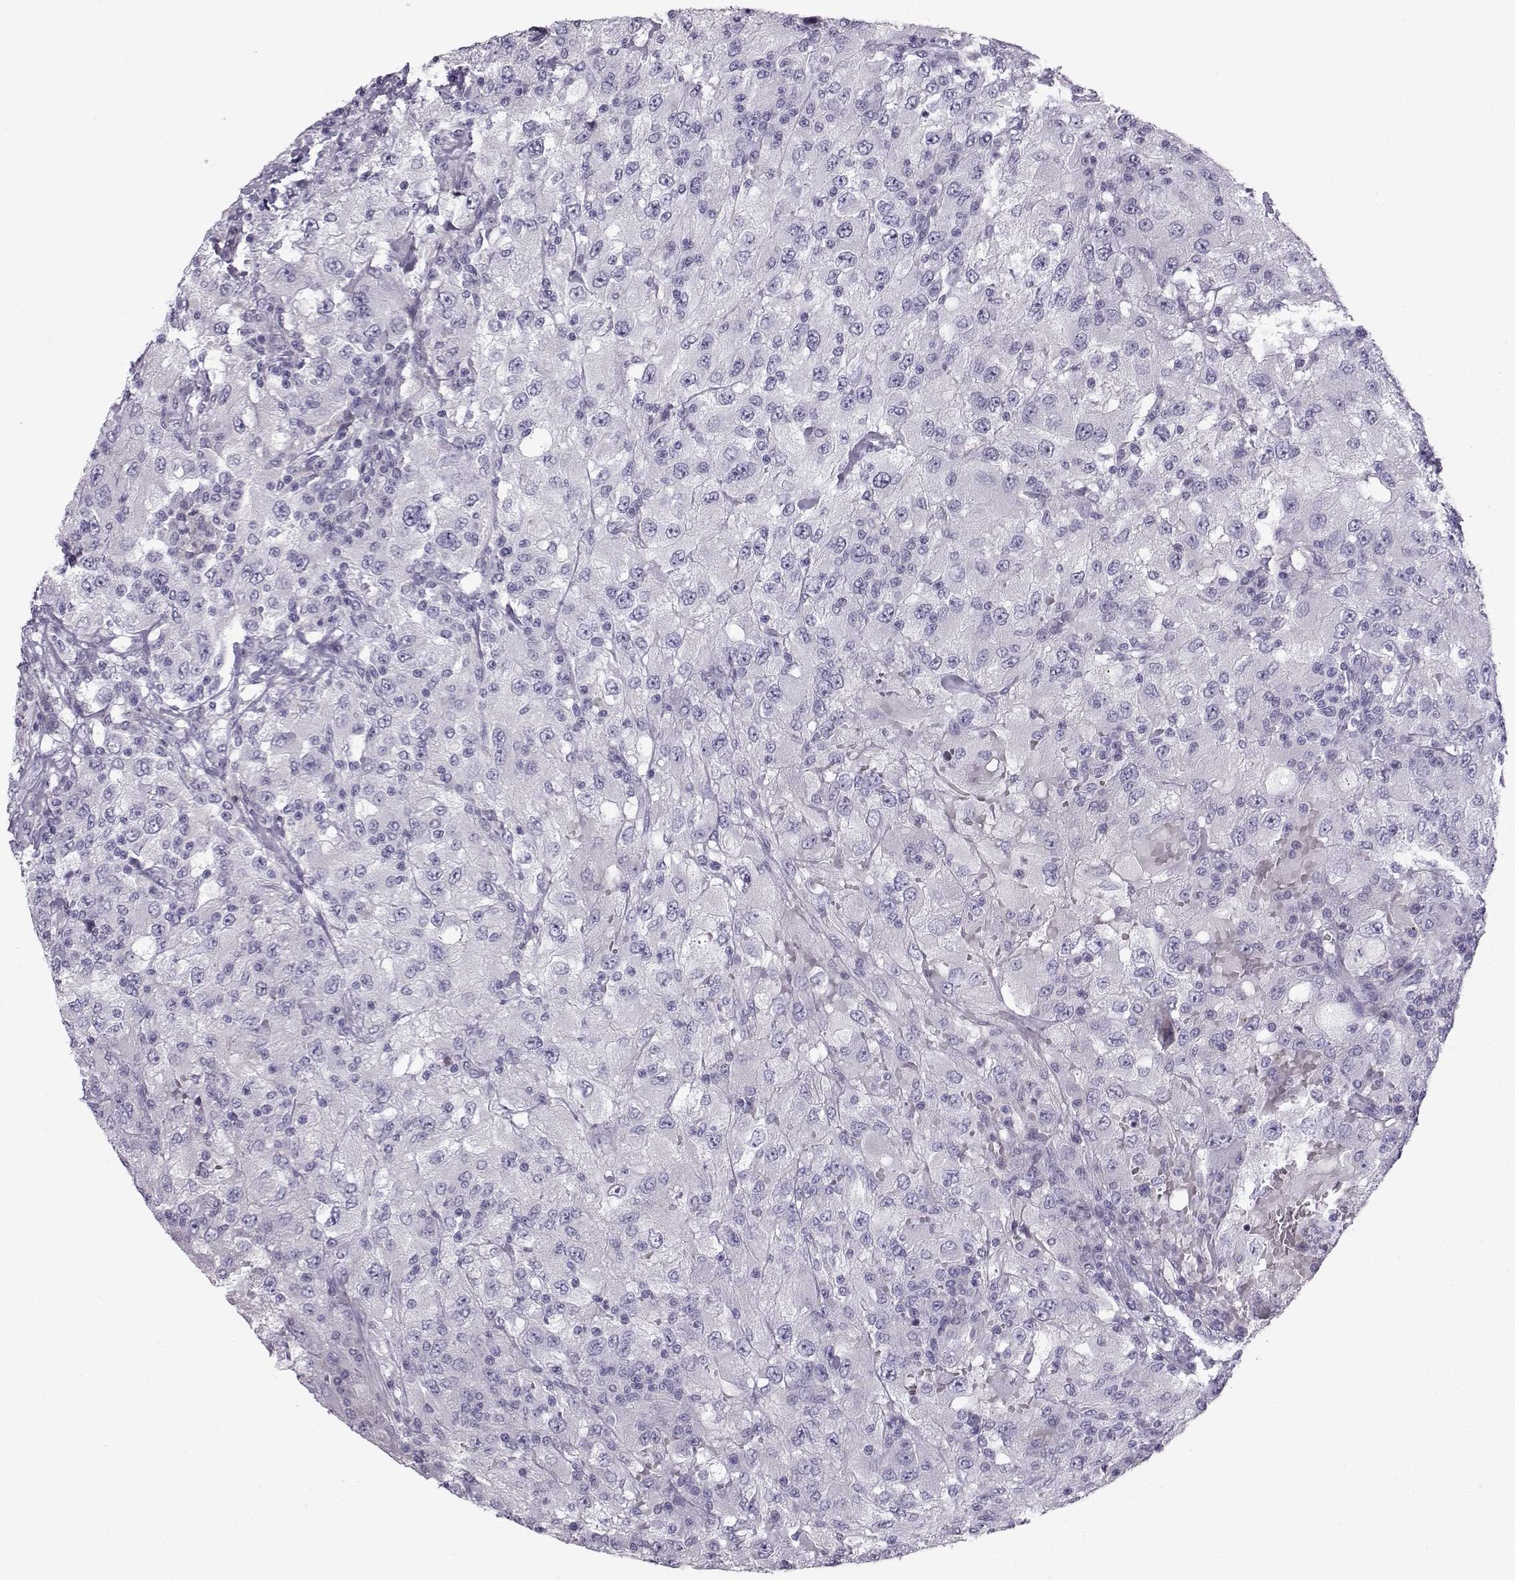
{"staining": {"intensity": "negative", "quantity": "none", "location": "none"}, "tissue": "renal cancer", "cell_type": "Tumor cells", "image_type": "cancer", "snomed": [{"axis": "morphology", "description": "Adenocarcinoma, NOS"}, {"axis": "topography", "description": "Kidney"}], "caption": "Tumor cells show no significant positivity in renal cancer. The staining is performed using DAB (3,3'-diaminobenzidine) brown chromogen with nuclei counter-stained in using hematoxylin.", "gene": "DMRT3", "patient": {"sex": "female", "age": 67}}